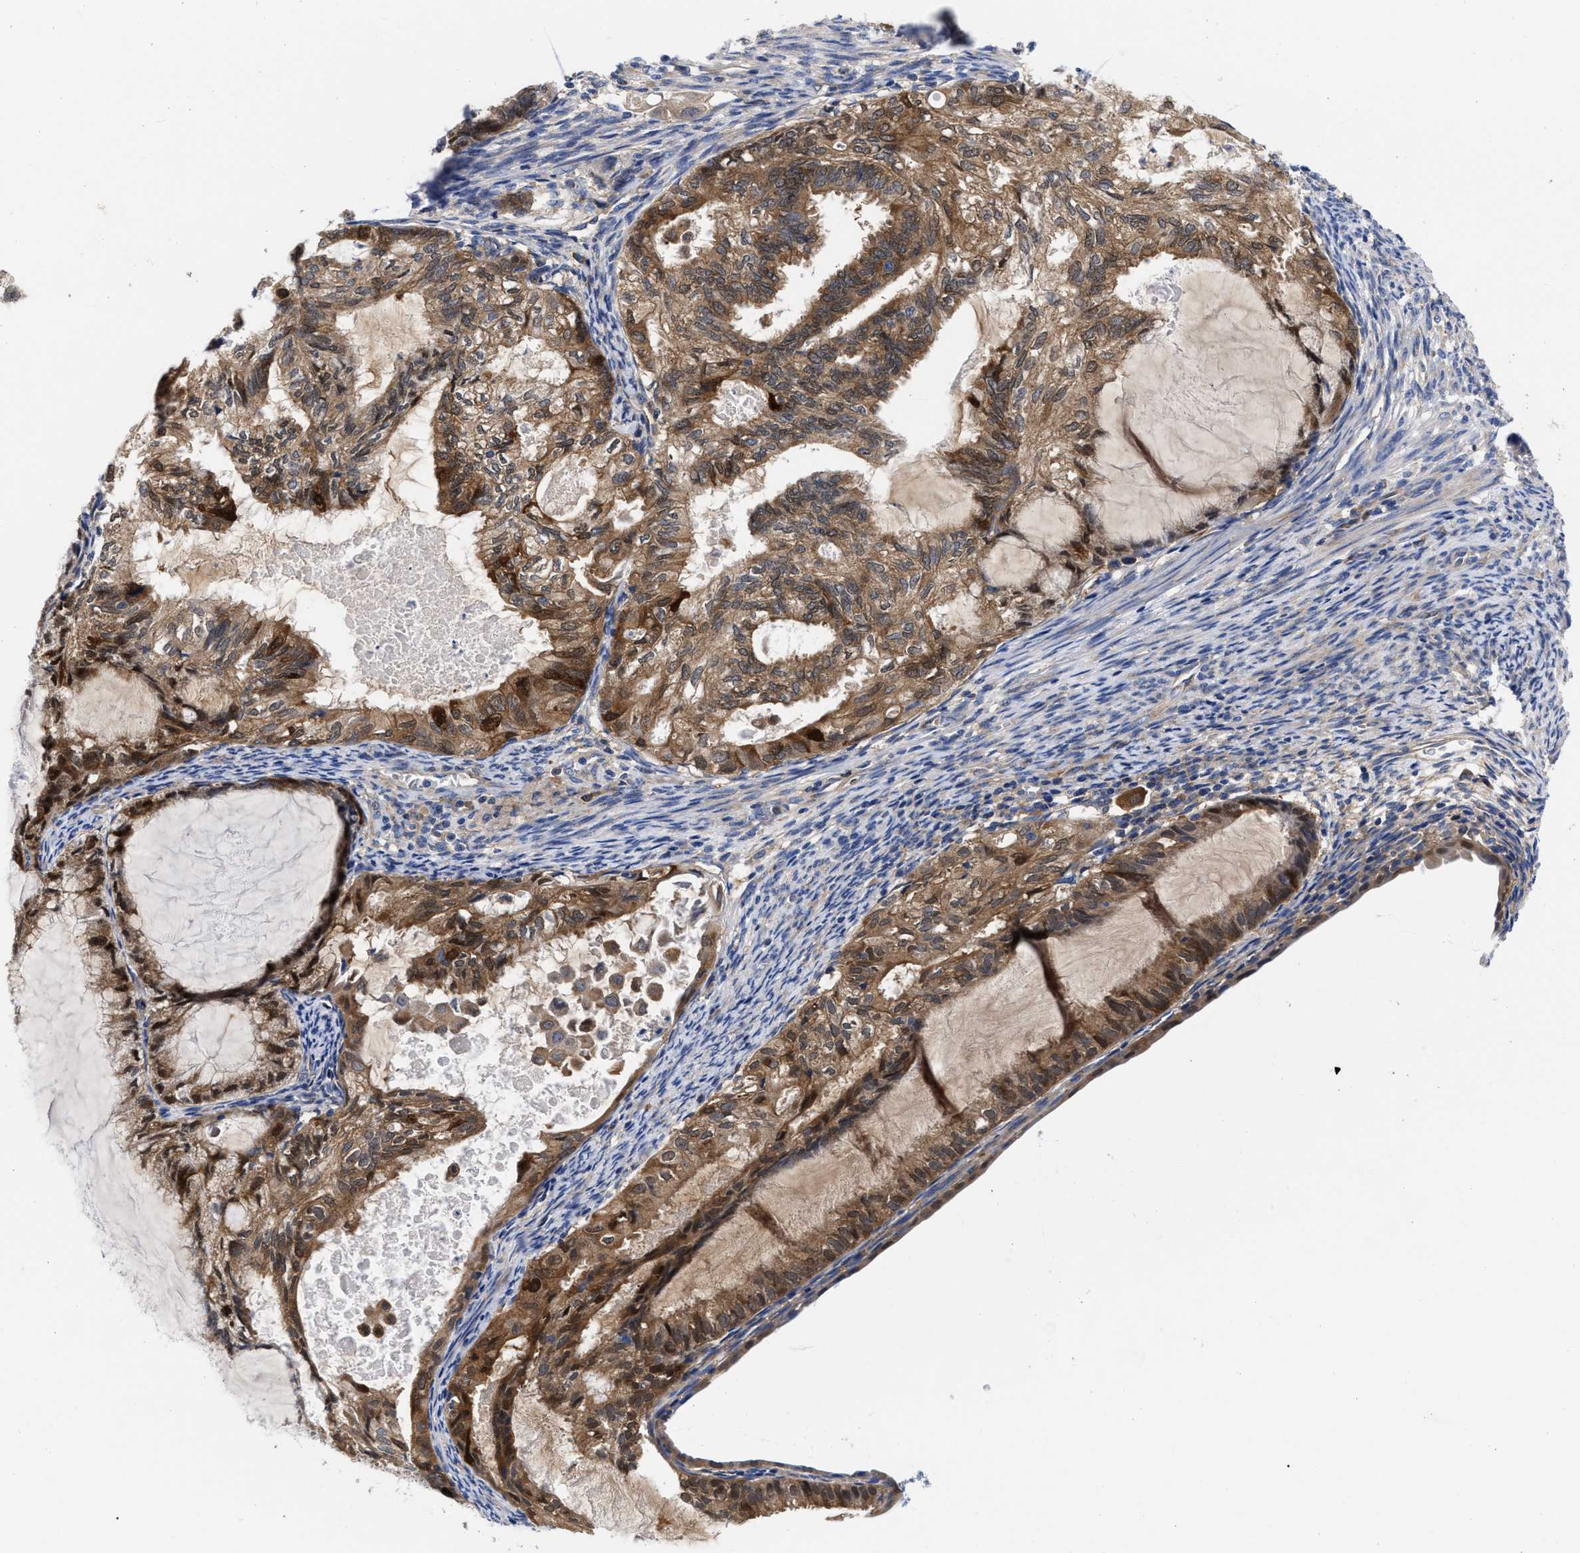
{"staining": {"intensity": "strong", "quantity": ">75%", "location": "cytoplasmic/membranous"}, "tissue": "cervical cancer", "cell_type": "Tumor cells", "image_type": "cancer", "snomed": [{"axis": "morphology", "description": "Normal tissue, NOS"}, {"axis": "morphology", "description": "Adenocarcinoma, NOS"}, {"axis": "topography", "description": "Cervix"}, {"axis": "topography", "description": "Endometrium"}], "caption": "The micrograph reveals immunohistochemical staining of adenocarcinoma (cervical). There is strong cytoplasmic/membranous expression is identified in about >75% of tumor cells.", "gene": "RBKS", "patient": {"sex": "female", "age": 86}}